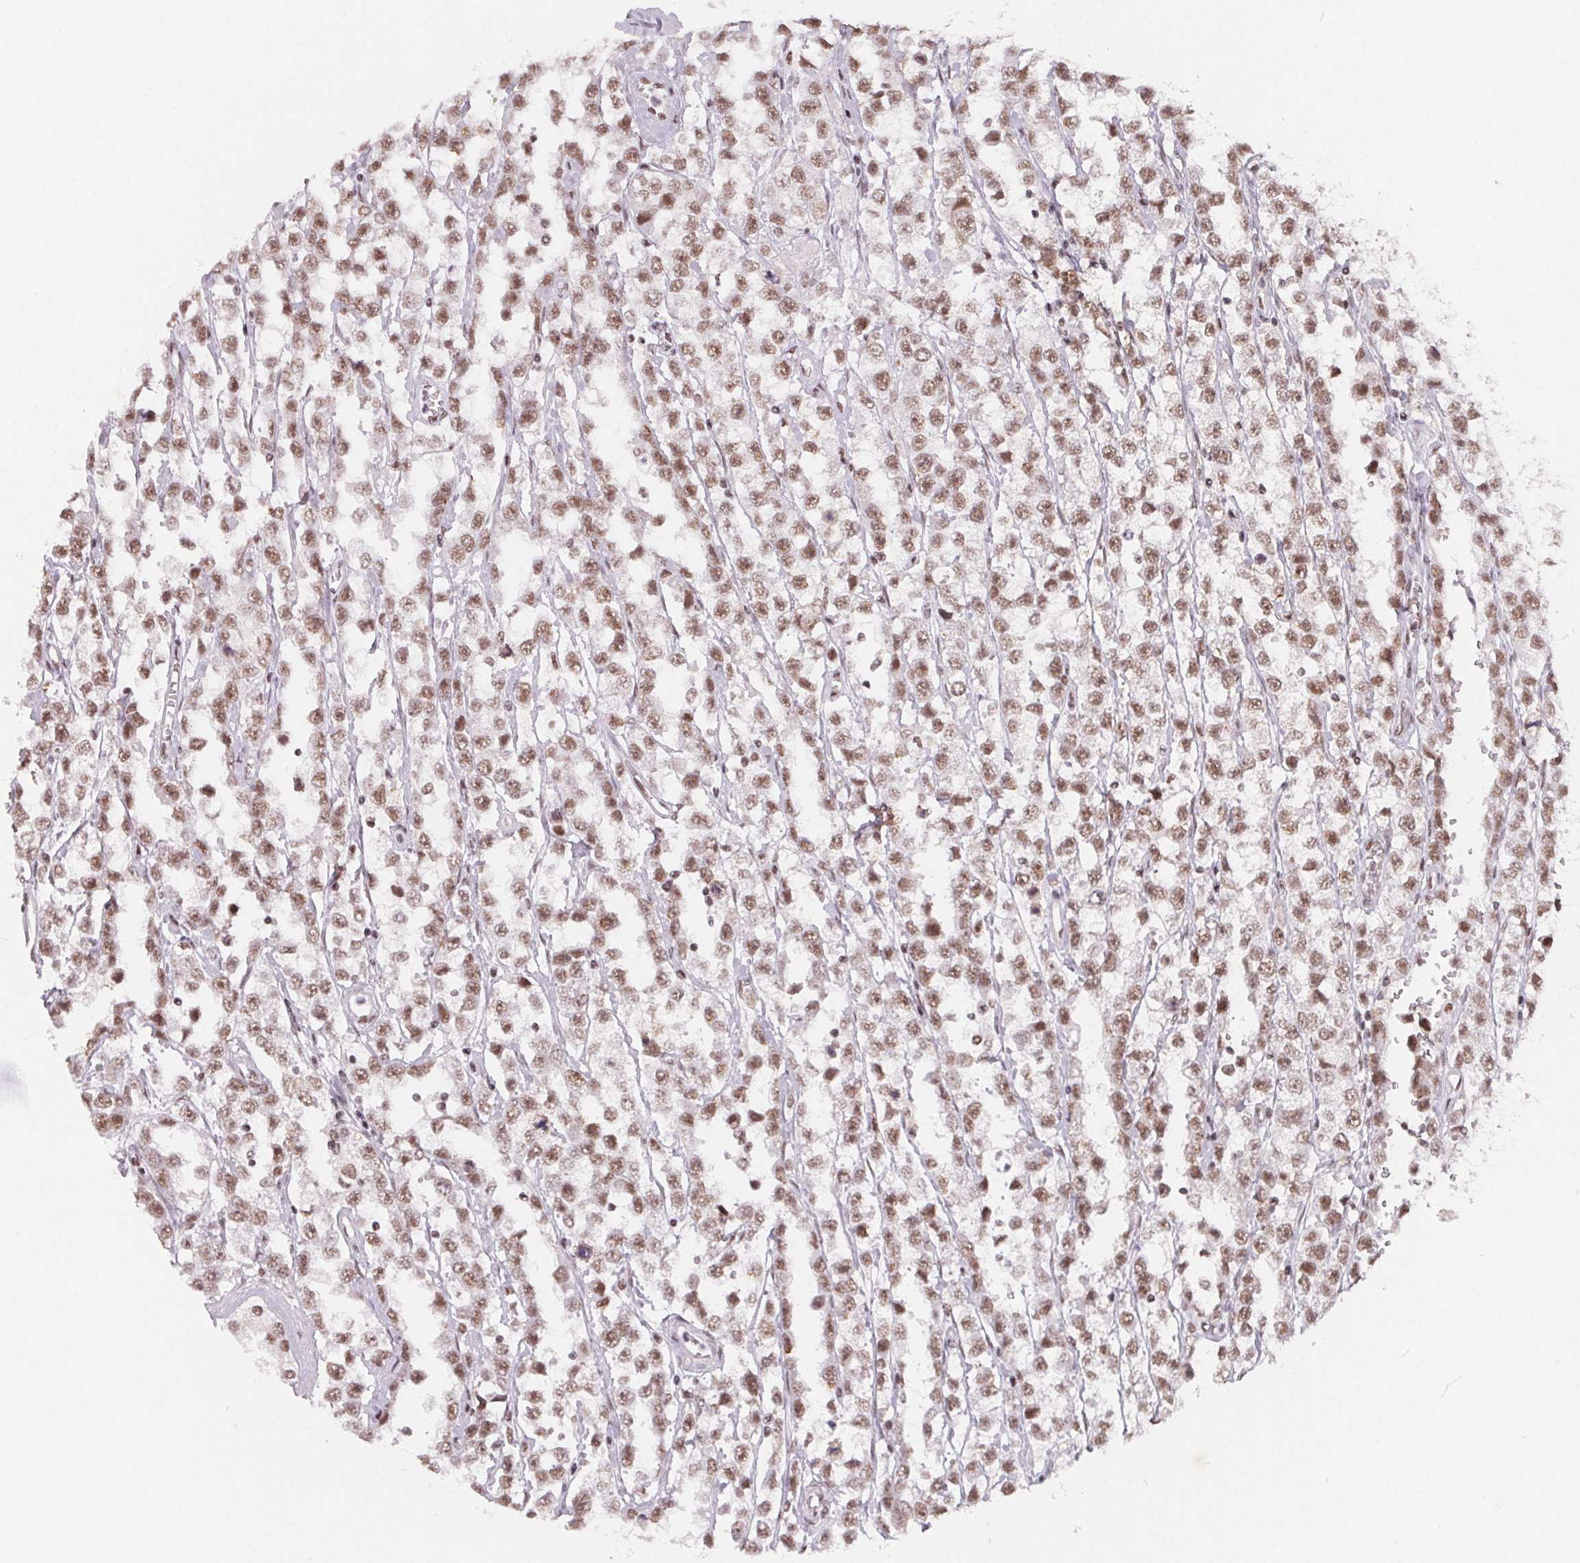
{"staining": {"intensity": "moderate", "quantity": ">75%", "location": "nuclear"}, "tissue": "testis cancer", "cell_type": "Tumor cells", "image_type": "cancer", "snomed": [{"axis": "morphology", "description": "Seminoma, NOS"}, {"axis": "topography", "description": "Testis"}], "caption": "IHC of human seminoma (testis) demonstrates medium levels of moderate nuclear staining in approximately >75% of tumor cells.", "gene": "TCERG1", "patient": {"sex": "male", "age": 34}}